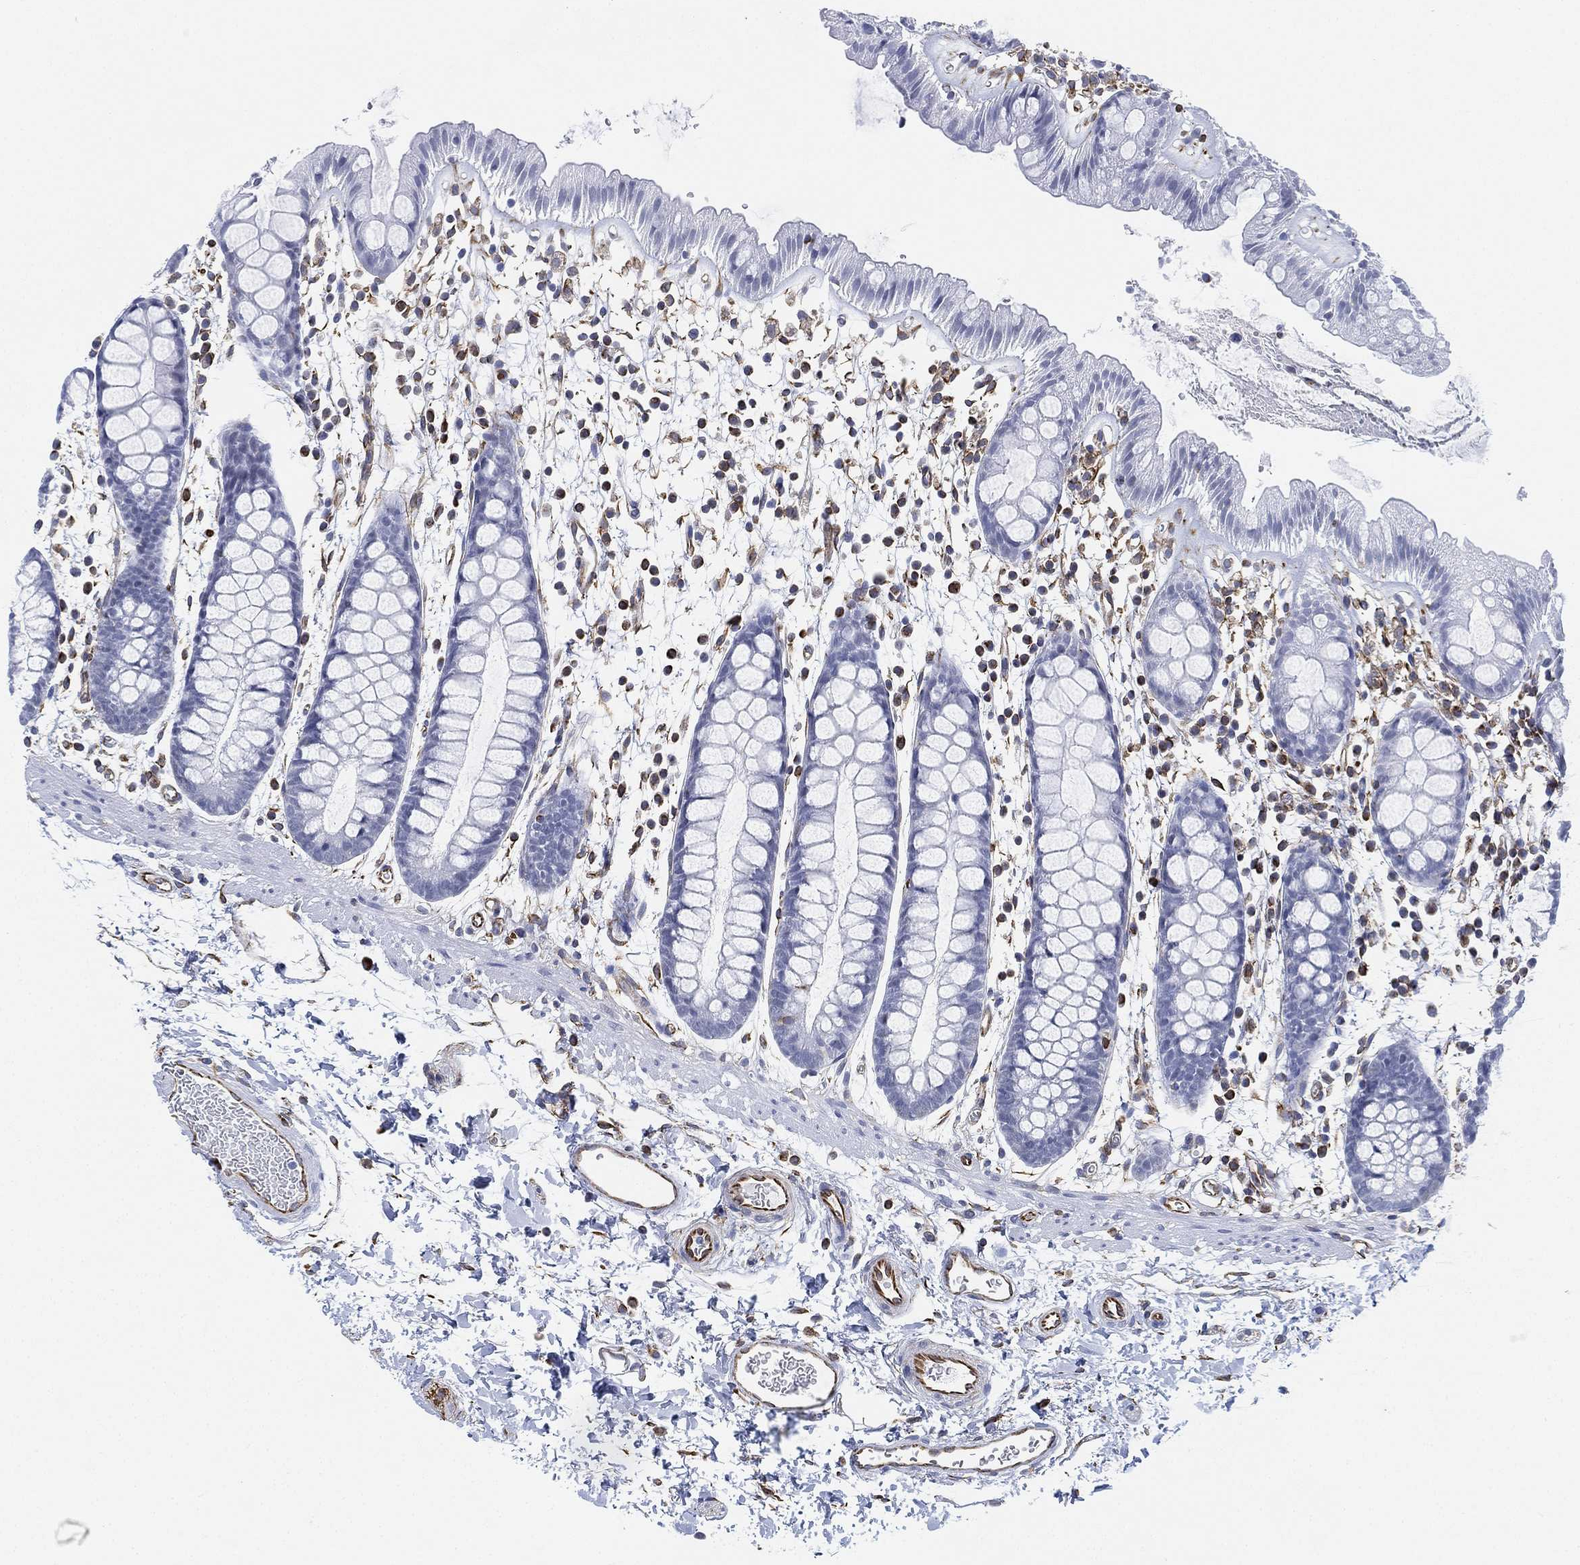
{"staining": {"intensity": "negative", "quantity": "none", "location": "none"}, "tissue": "rectum", "cell_type": "Glandular cells", "image_type": "normal", "snomed": [{"axis": "morphology", "description": "Normal tissue, NOS"}, {"axis": "topography", "description": "Rectum"}], "caption": "Immunohistochemical staining of benign human rectum displays no significant positivity in glandular cells. The staining was performed using DAB (3,3'-diaminobenzidine) to visualize the protein expression in brown, while the nuclei were stained in blue with hematoxylin (Magnification: 20x).", "gene": "PSKH2", "patient": {"sex": "male", "age": 57}}